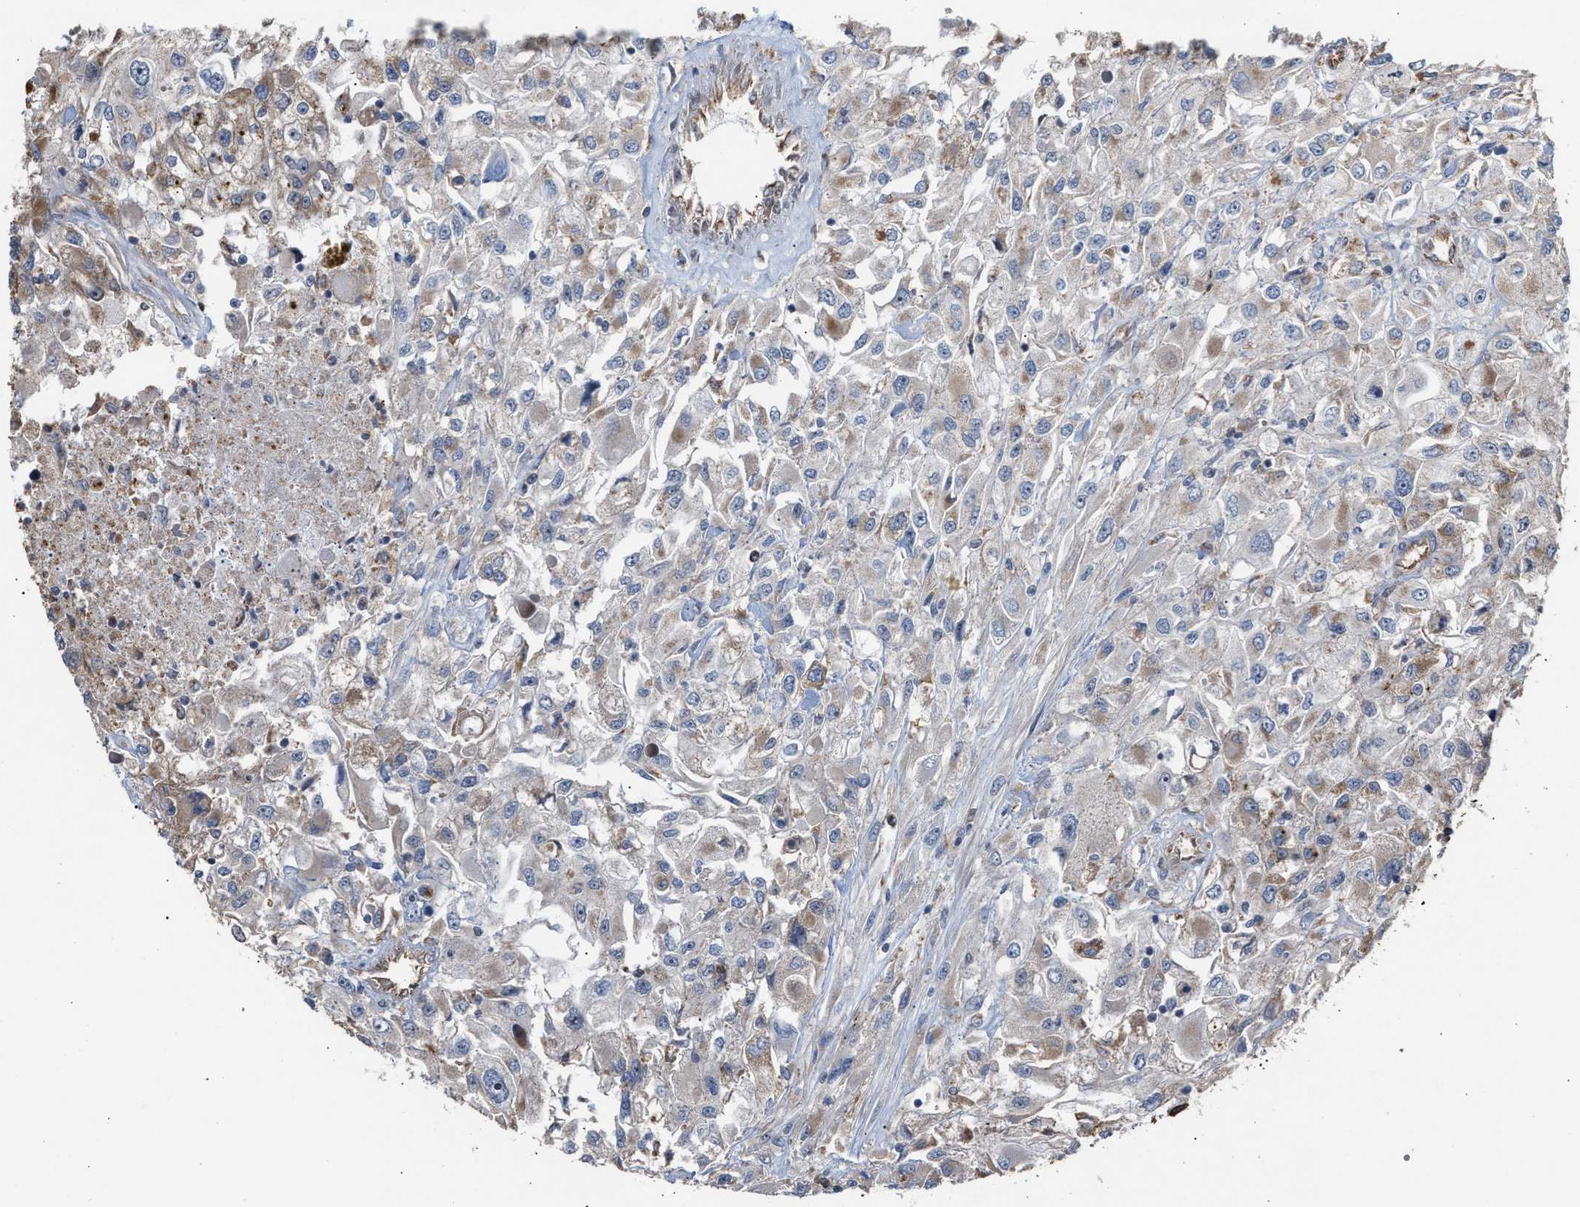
{"staining": {"intensity": "moderate", "quantity": "<25%", "location": "cytoplasmic/membranous"}, "tissue": "renal cancer", "cell_type": "Tumor cells", "image_type": "cancer", "snomed": [{"axis": "morphology", "description": "Adenocarcinoma, NOS"}, {"axis": "topography", "description": "Kidney"}], "caption": "Renal adenocarcinoma stained with DAB (3,3'-diaminobenzidine) IHC demonstrates low levels of moderate cytoplasmic/membranous positivity in approximately <25% of tumor cells. (DAB (3,3'-diaminobenzidine) IHC with brightfield microscopy, high magnification).", "gene": "EXOSC2", "patient": {"sex": "female", "age": 52}}